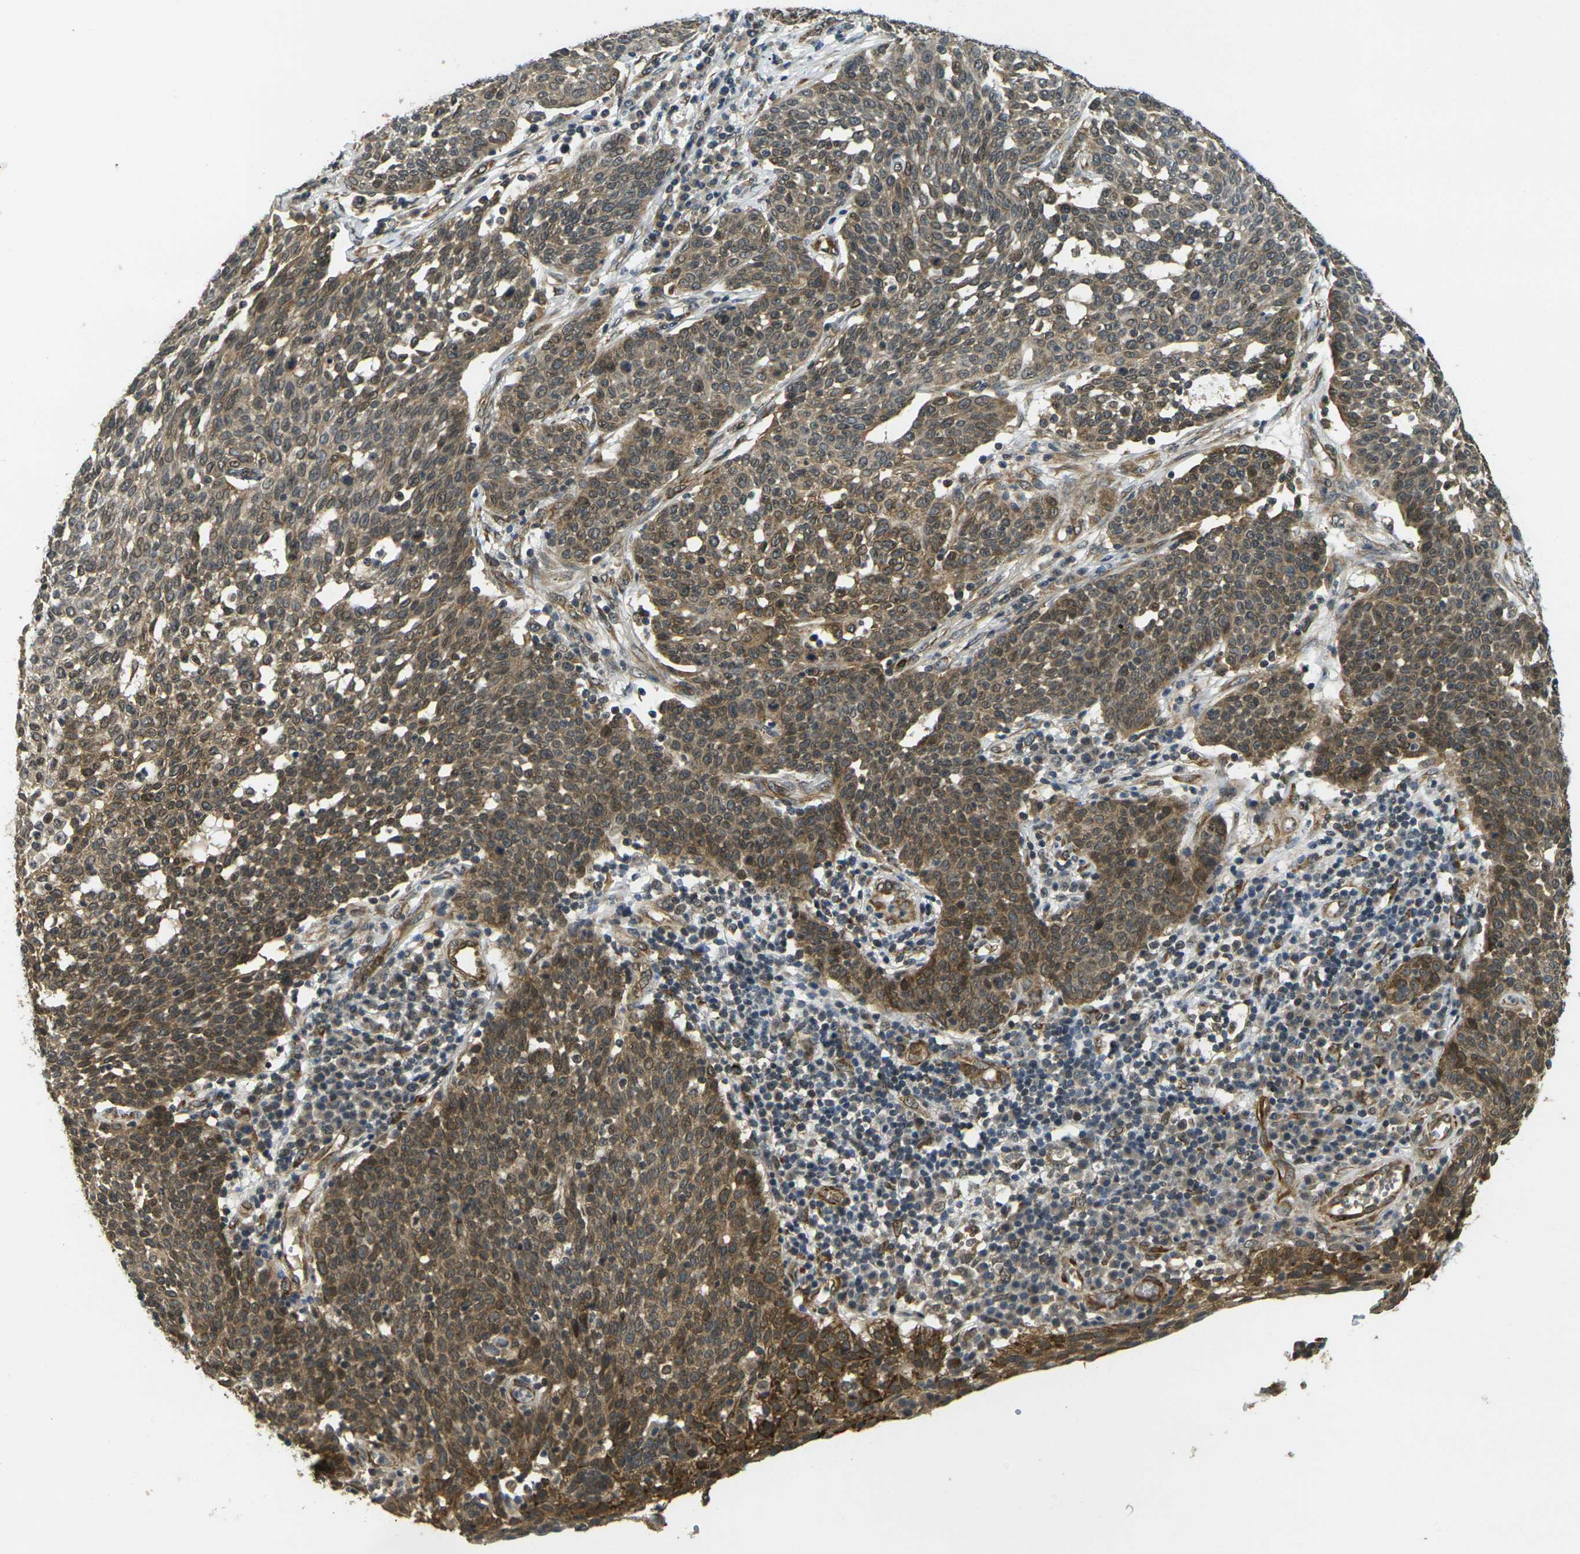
{"staining": {"intensity": "moderate", "quantity": "25%-75%", "location": "cytoplasmic/membranous"}, "tissue": "cervical cancer", "cell_type": "Tumor cells", "image_type": "cancer", "snomed": [{"axis": "morphology", "description": "Squamous cell carcinoma, NOS"}, {"axis": "topography", "description": "Cervix"}], "caption": "Human cervical cancer stained with a brown dye exhibits moderate cytoplasmic/membranous positive expression in about 25%-75% of tumor cells.", "gene": "FUT11", "patient": {"sex": "female", "age": 34}}